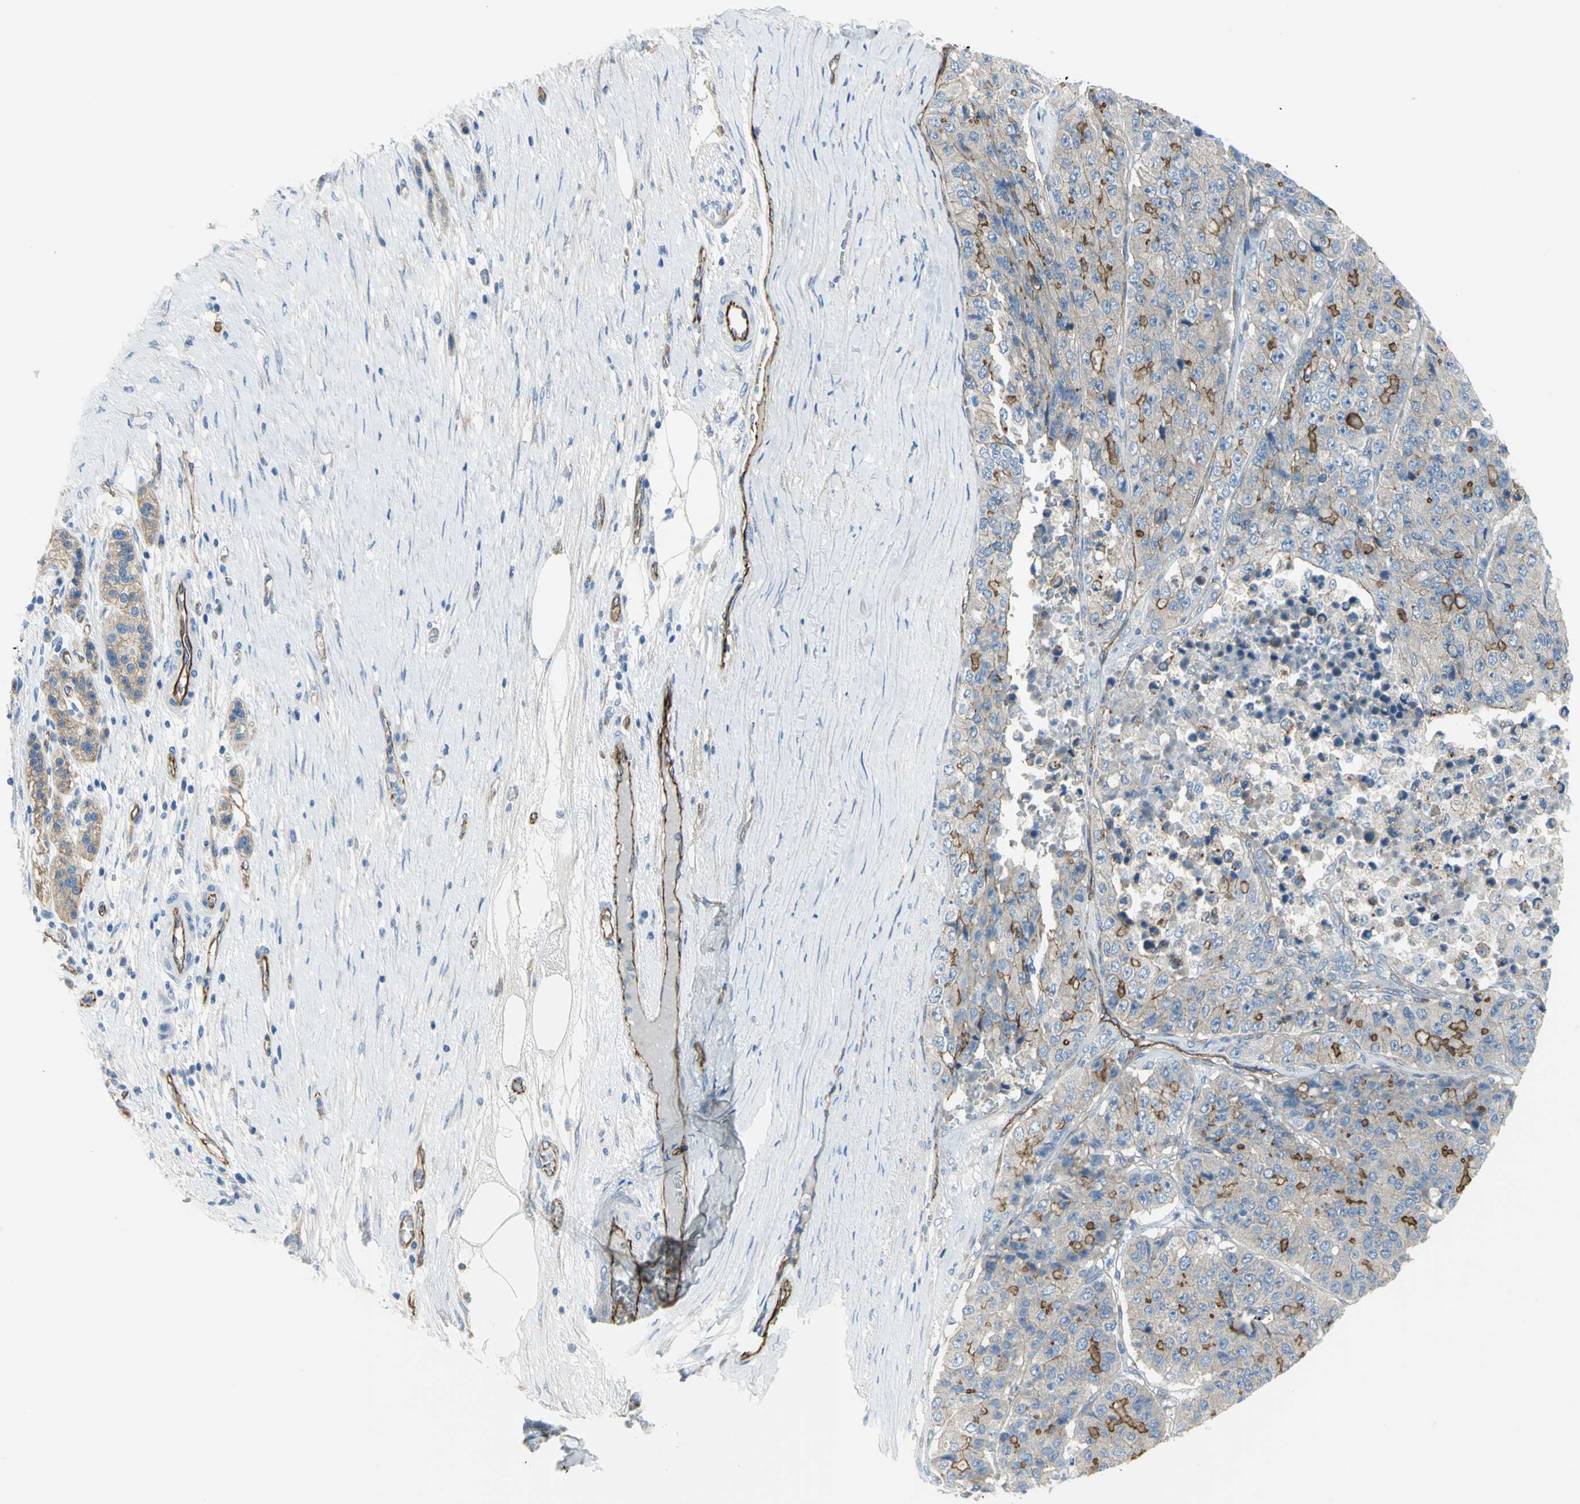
{"staining": {"intensity": "strong", "quantity": "25%-75%", "location": "cytoplasmic/membranous"}, "tissue": "pancreatic cancer", "cell_type": "Tumor cells", "image_type": "cancer", "snomed": [{"axis": "morphology", "description": "Adenocarcinoma, NOS"}, {"axis": "topography", "description": "Pancreas"}], "caption": "Immunohistochemistry (IHC) histopathology image of neoplastic tissue: human pancreatic cancer (adenocarcinoma) stained using IHC displays high levels of strong protein expression localized specifically in the cytoplasmic/membranous of tumor cells, appearing as a cytoplasmic/membranous brown color.", "gene": "FLNB", "patient": {"sex": "male", "age": 50}}